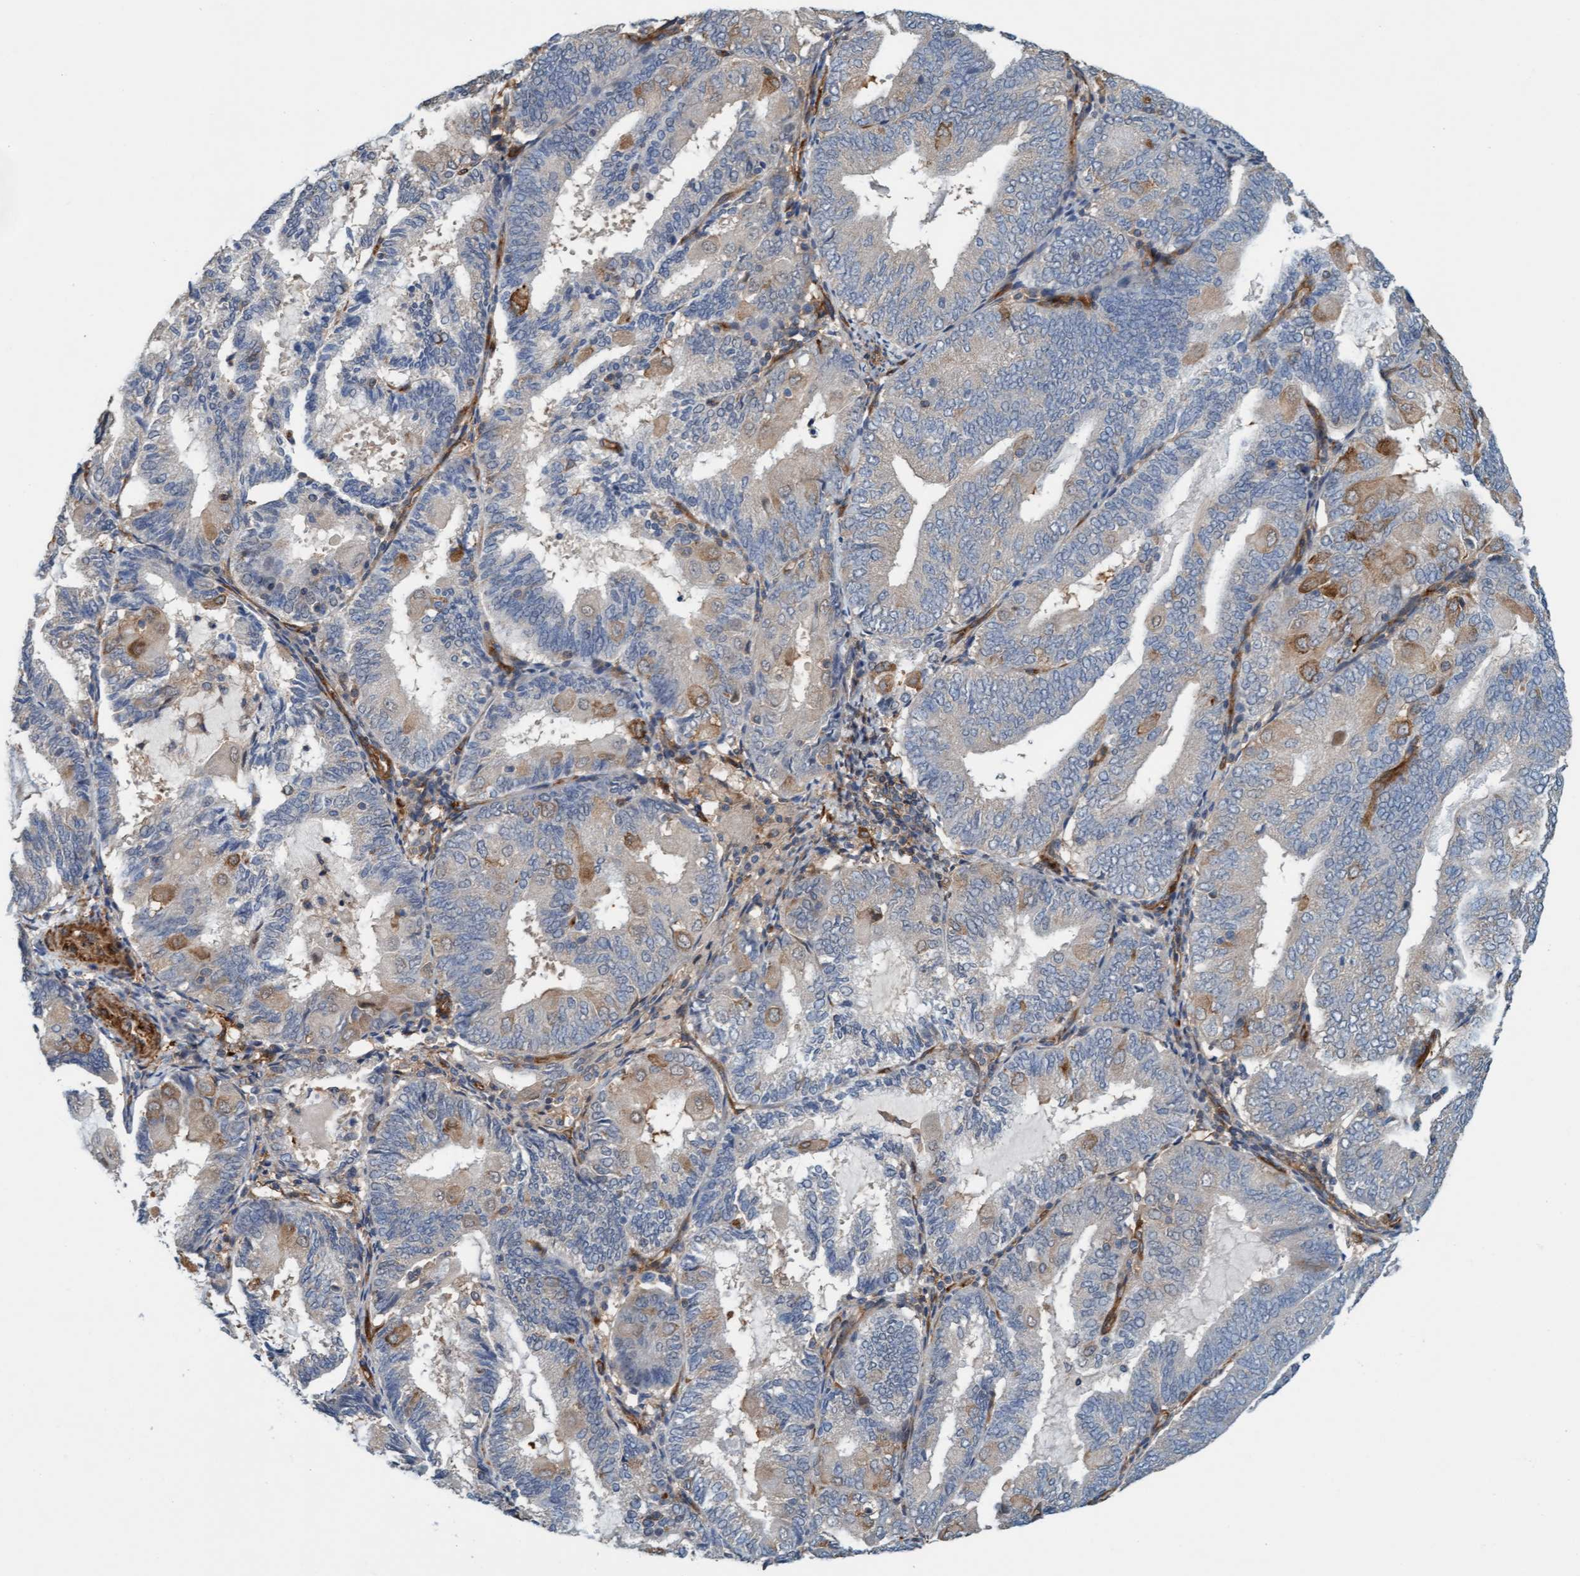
{"staining": {"intensity": "weak", "quantity": "25%-75%", "location": "cytoplasmic/membranous"}, "tissue": "endometrial cancer", "cell_type": "Tumor cells", "image_type": "cancer", "snomed": [{"axis": "morphology", "description": "Adenocarcinoma, NOS"}, {"axis": "topography", "description": "Endometrium"}], "caption": "This histopathology image displays immunohistochemistry (IHC) staining of human endometrial cancer, with low weak cytoplasmic/membranous positivity in approximately 25%-75% of tumor cells.", "gene": "FMNL3", "patient": {"sex": "female", "age": 81}}